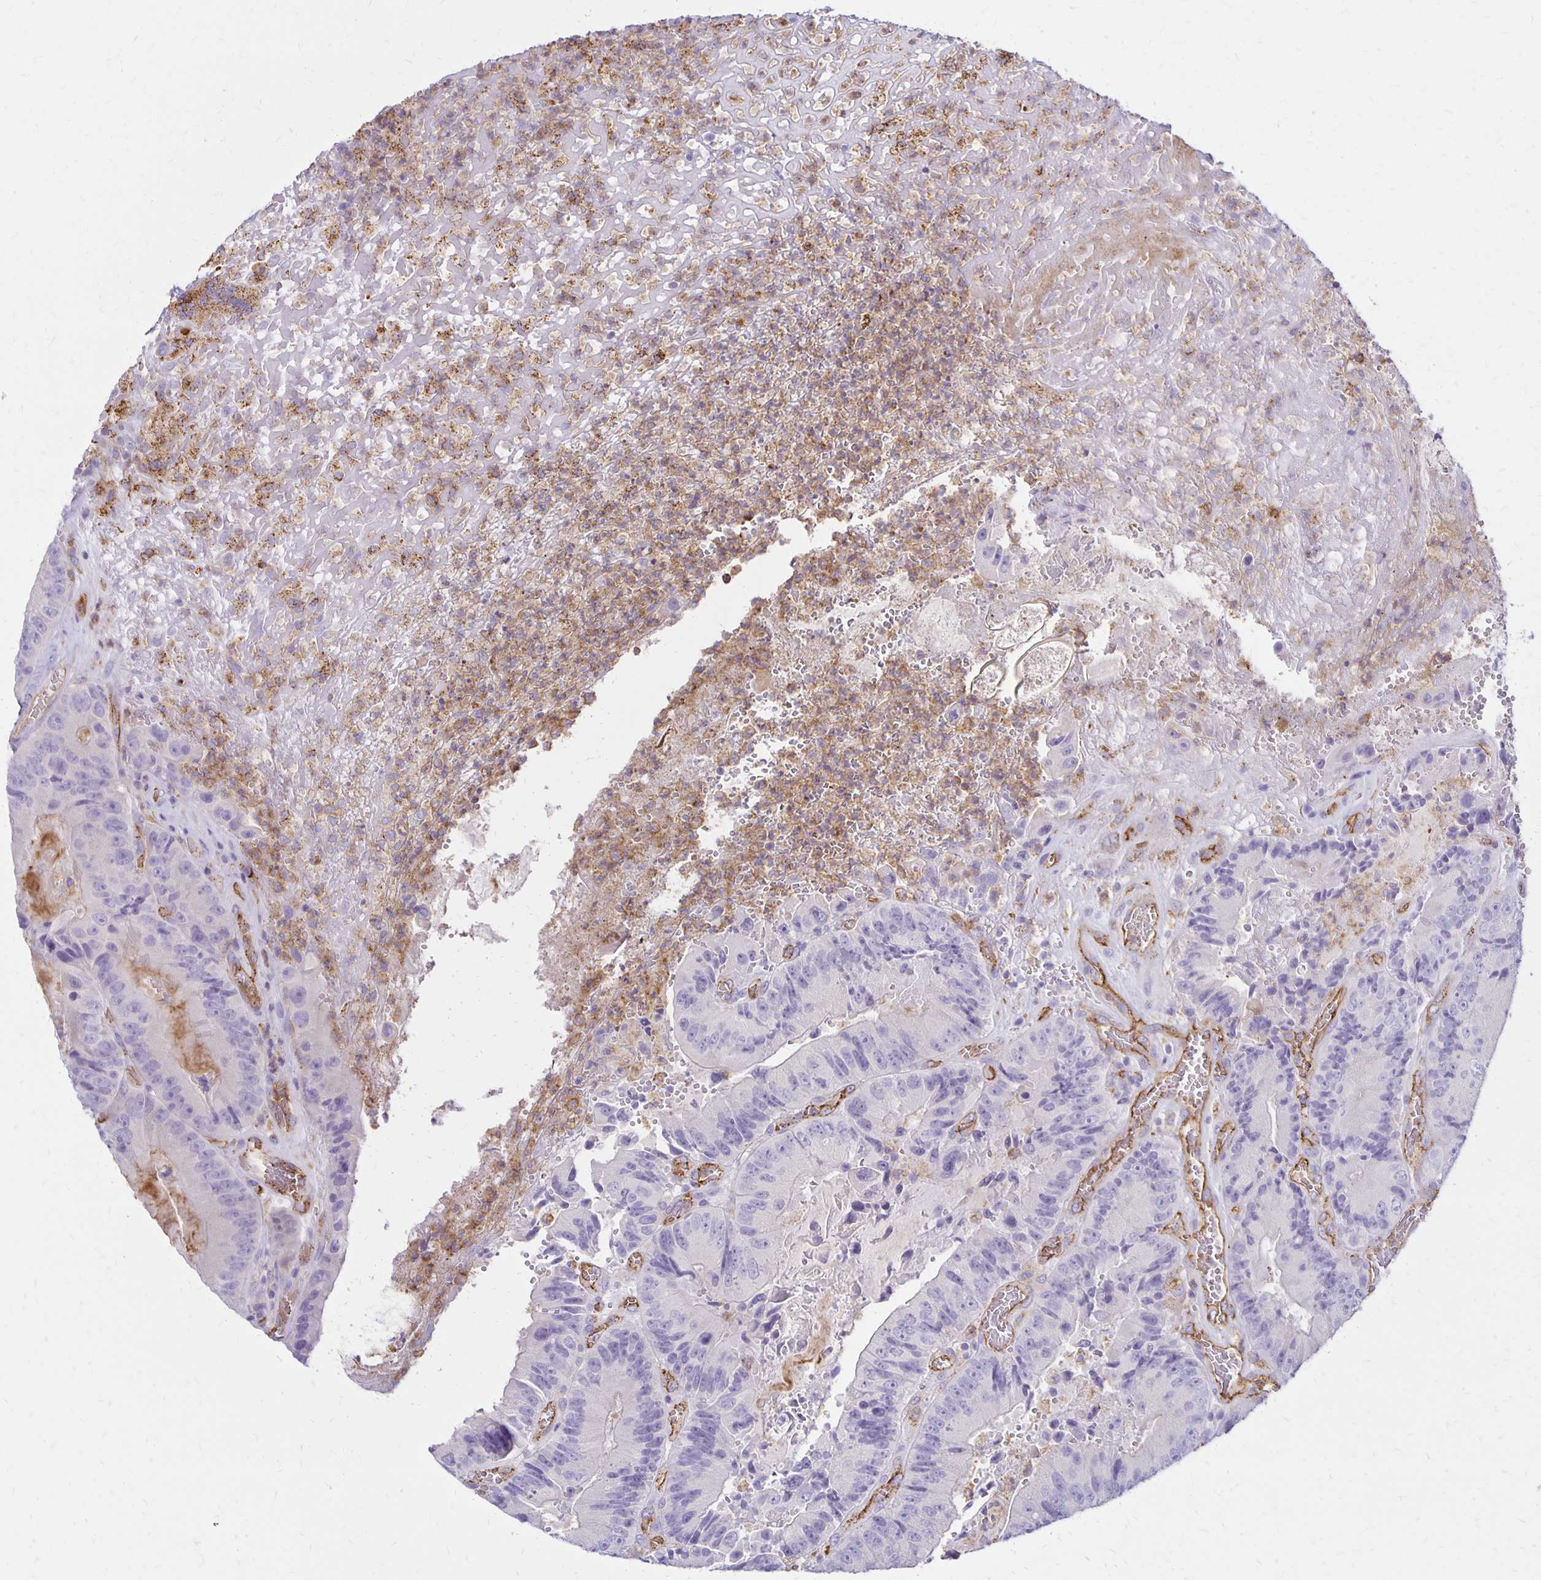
{"staining": {"intensity": "negative", "quantity": "none", "location": "none"}, "tissue": "colorectal cancer", "cell_type": "Tumor cells", "image_type": "cancer", "snomed": [{"axis": "morphology", "description": "Adenocarcinoma, NOS"}, {"axis": "topography", "description": "Colon"}], "caption": "There is no significant staining in tumor cells of adenocarcinoma (colorectal). (Stains: DAB immunohistochemistry (IHC) with hematoxylin counter stain, Microscopy: brightfield microscopy at high magnification).", "gene": "TTYH1", "patient": {"sex": "female", "age": 86}}